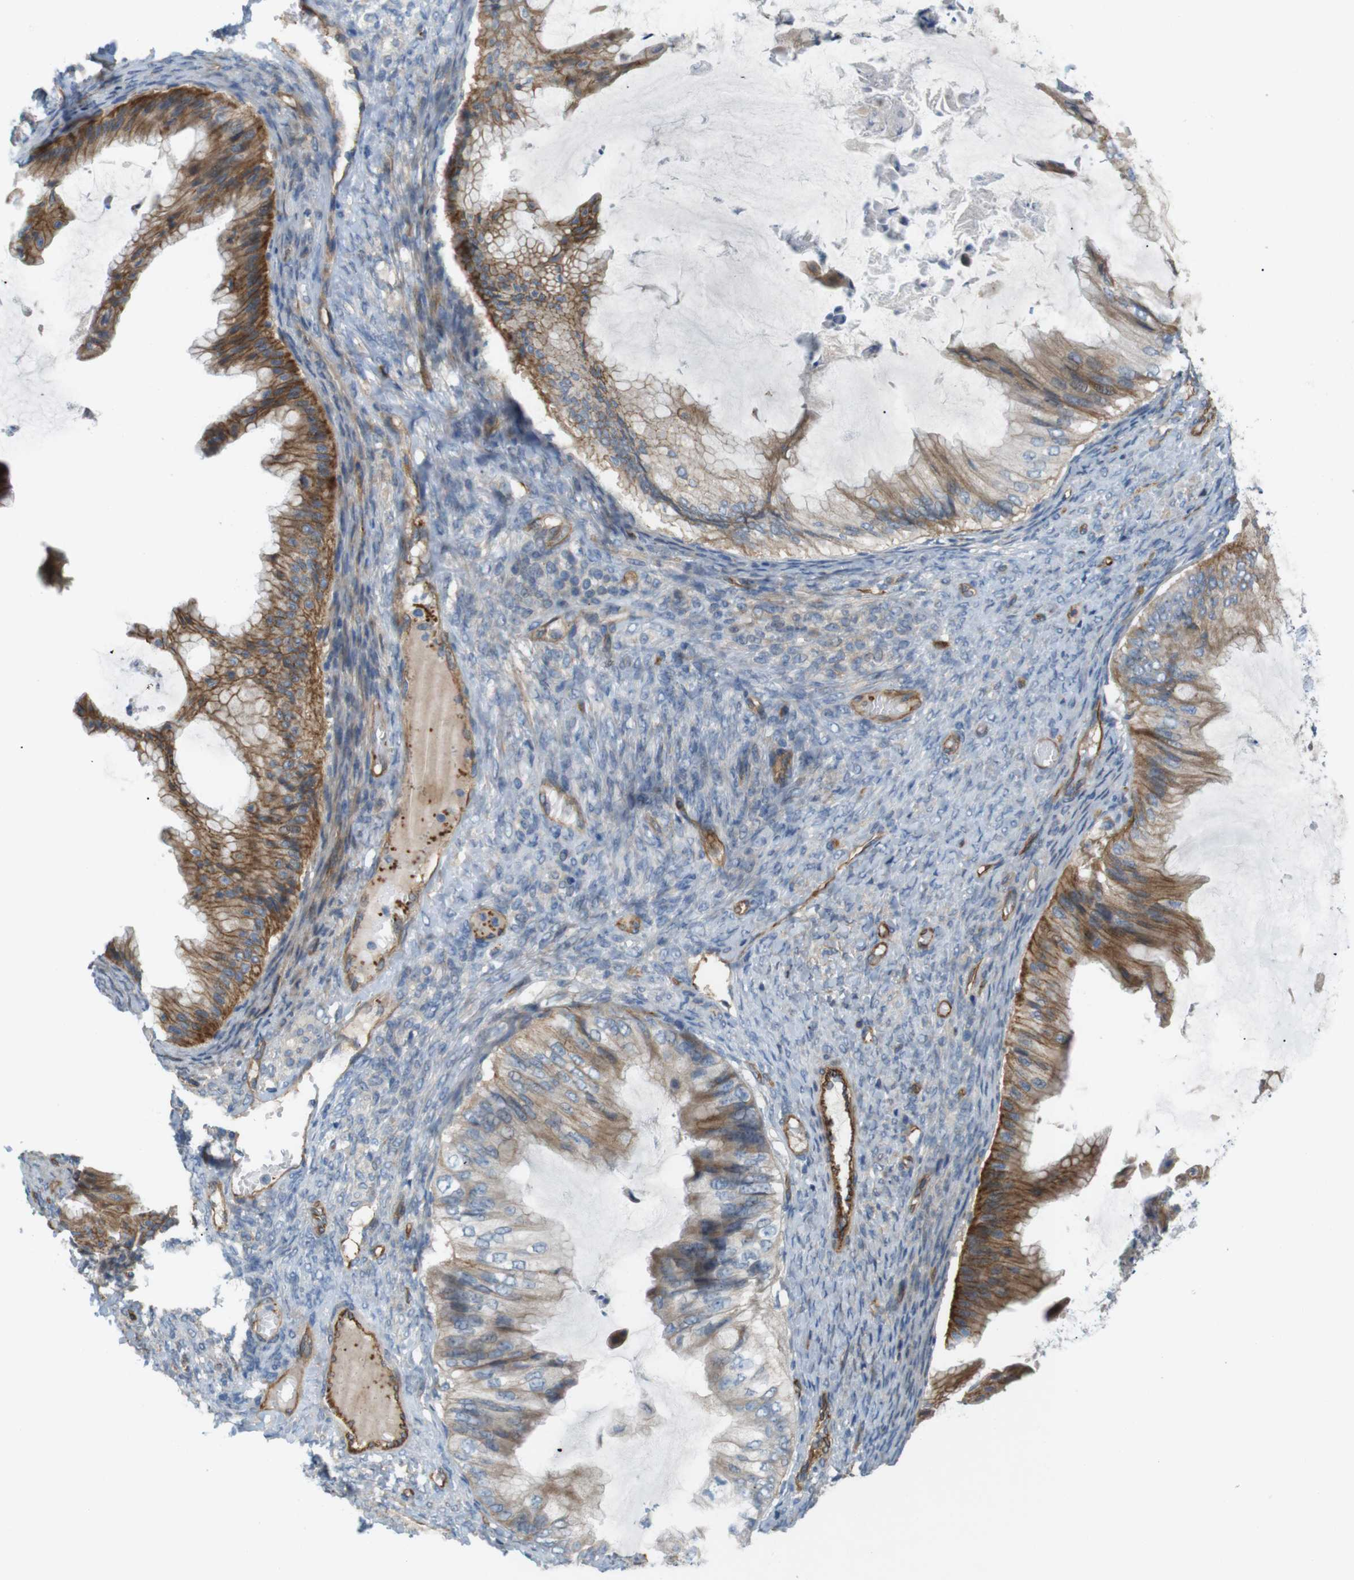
{"staining": {"intensity": "strong", "quantity": ">75%", "location": "cytoplasmic/membranous"}, "tissue": "ovarian cancer", "cell_type": "Tumor cells", "image_type": "cancer", "snomed": [{"axis": "morphology", "description": "Cystadenocarcinoma, mucinous, NOS"}, {"axis": "topography", "description": "Ovary"}], "caption": "Tumor cells demonstrate high levels of strong cytoplasmic/membranous staining in about >75% of cells in ovarian cancer.", "gene": "BVES", "patient": {"sex": "female", "age": 61}}